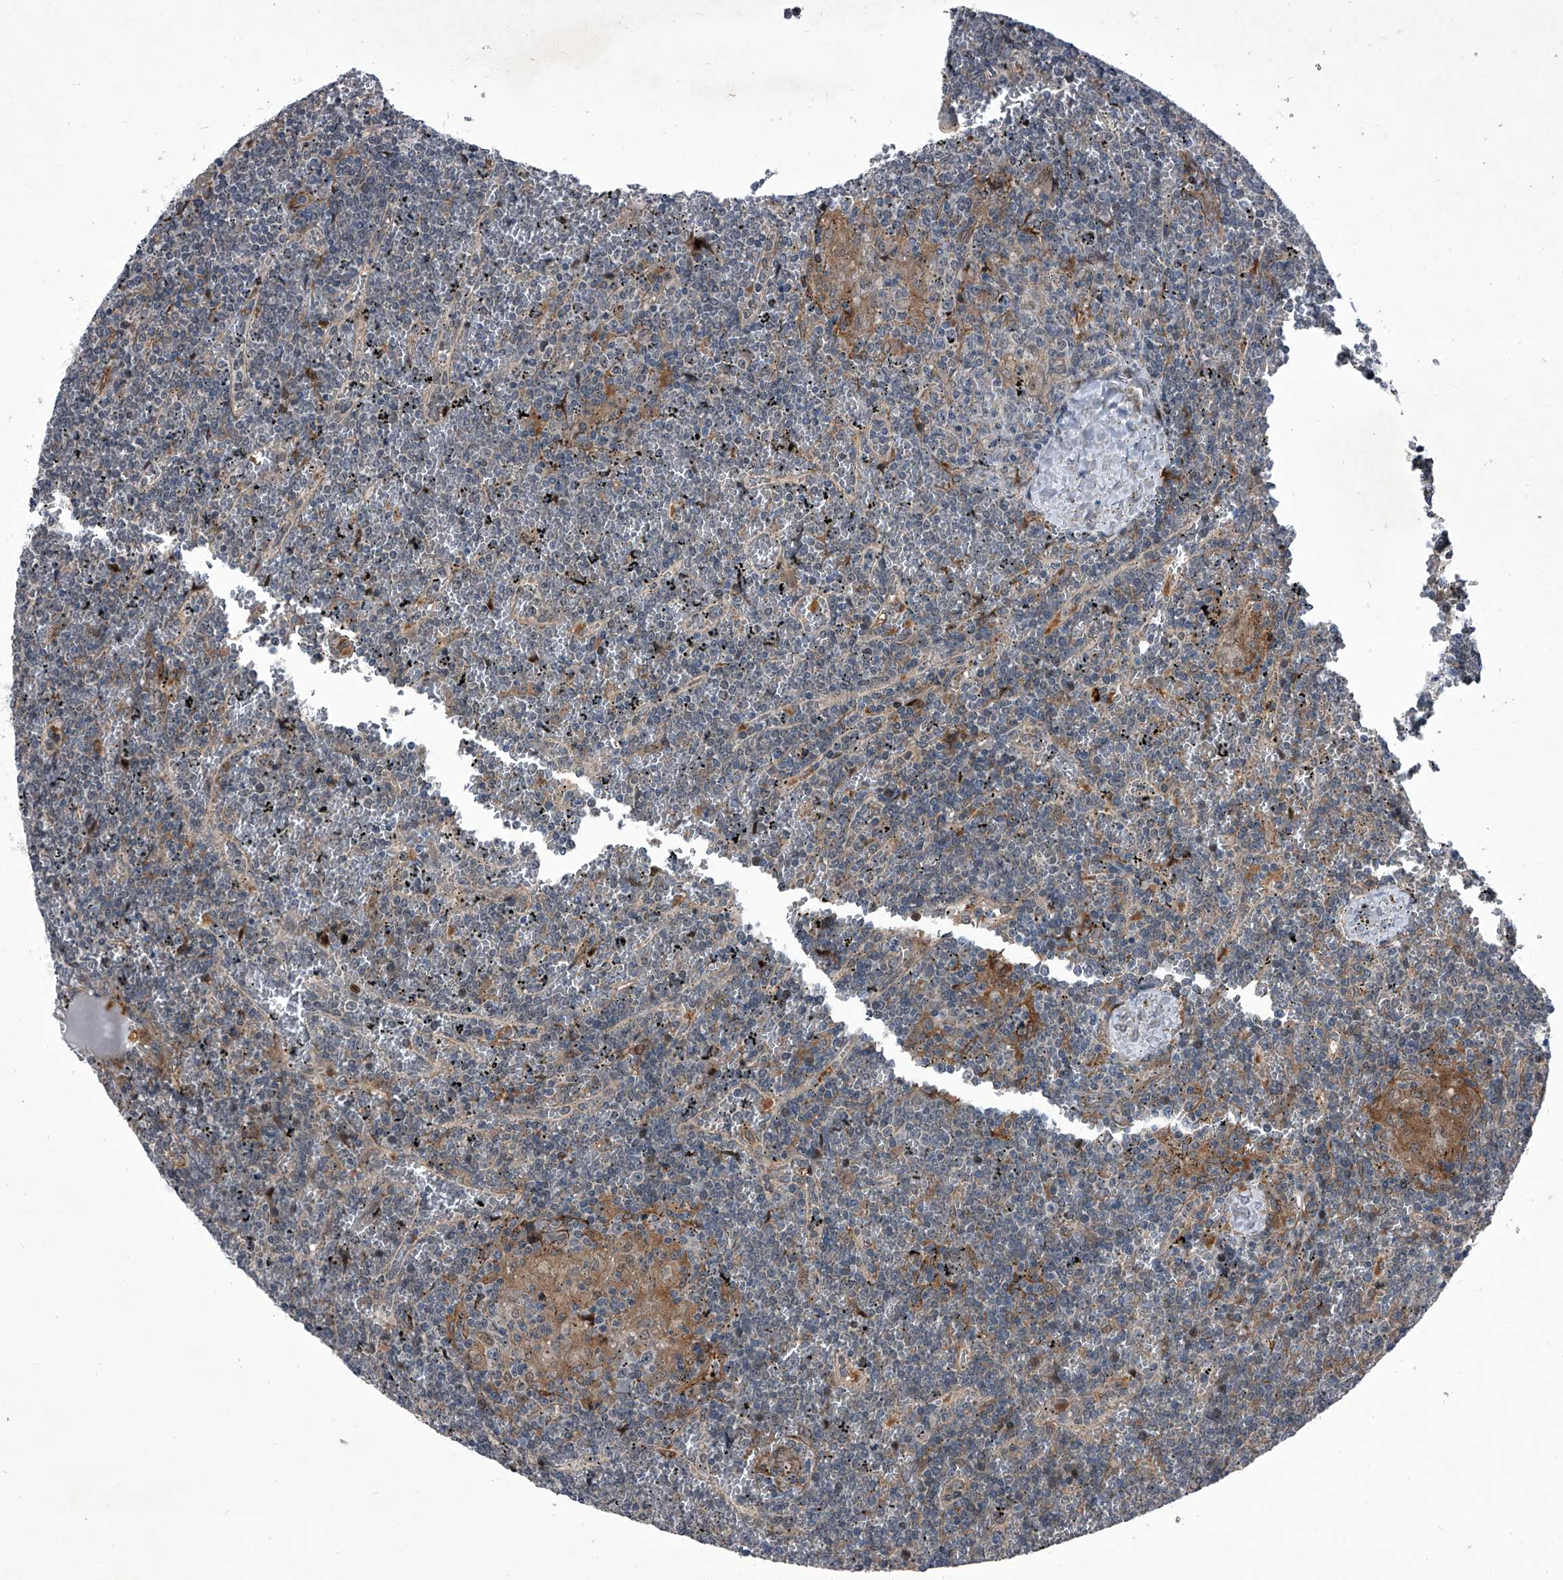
{"staining": {"intensity": "negative", "quantity": "none", "location": "none"}, "tissue": "lymphoma", "cell_type": "Tumor cells", "image_type": "cancer", "snomed": [{"axis": "morphology", "description": "Malignant lymphoma, non-Hodgkin's type, Low grade"}, {"axis": "topography", "description": "Spleen"}], "caption": "This is a image of IHC staining of lymphoma, which shows no expression in tumor cells.", "gene": "ELK4", "patient": {"sex": "female", "age": 19}}